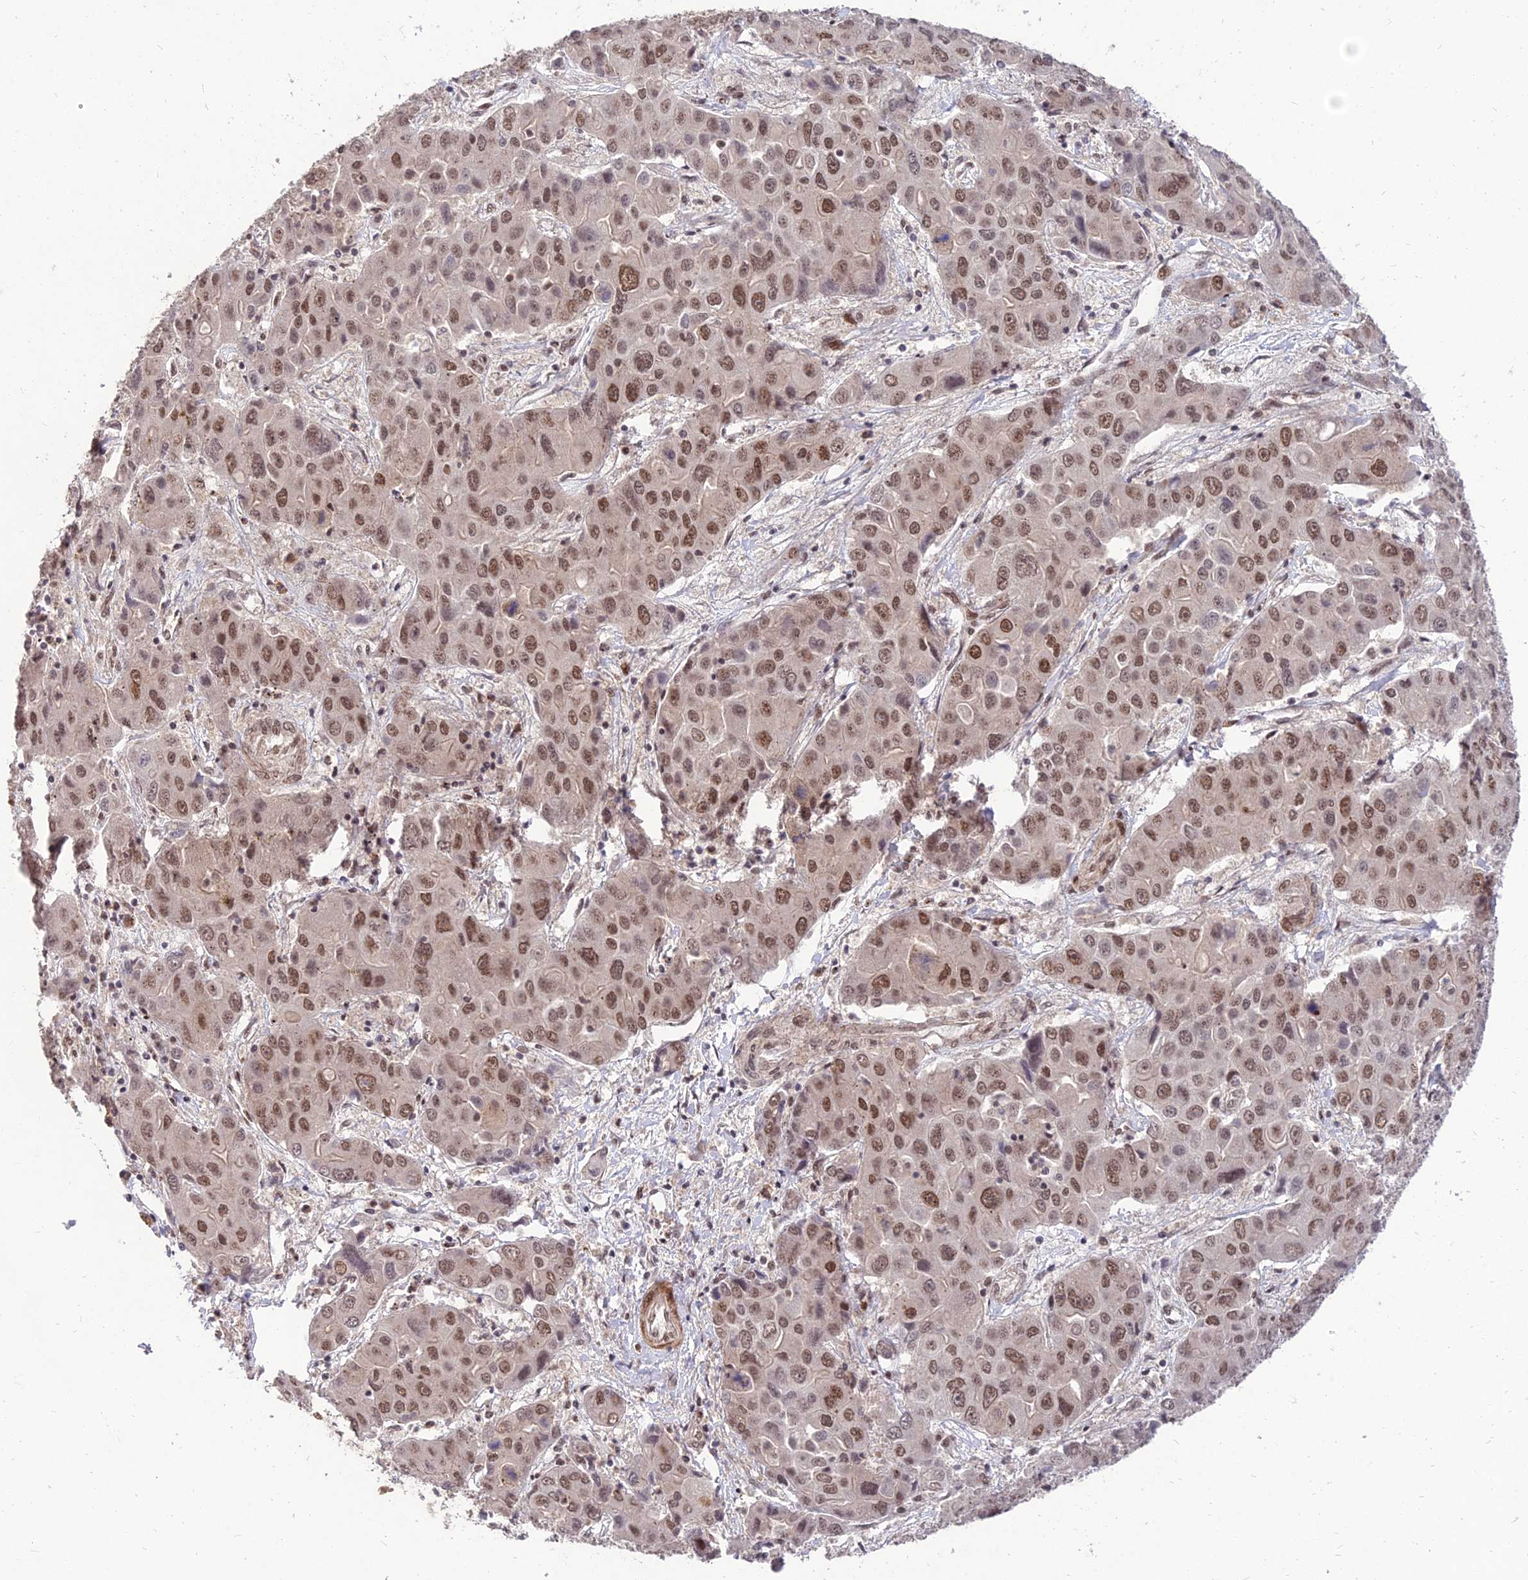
{"staining": {"intensity": "moderate", "quantity": ">75%", "location": "nuclear"}, "tissue": "liver cancer", "cell_type": "Tumor cells", "image_type": "cancer", "snomed": [{"axis": "morphology", "description": "Cholangiocarcinoma"}, {"axis": "topography", "description": "Liver"}], "caption": "High-magnification brightfield microscopy of liver cancer stained with DAB (brown) and counterstained with hematoxylin (blue). tumor cells exhibit moderate nuclear staining is seen in approximately>75% of cells.", "gene": "ZNF85", "patient": {"sex": "male", "age": 67}}